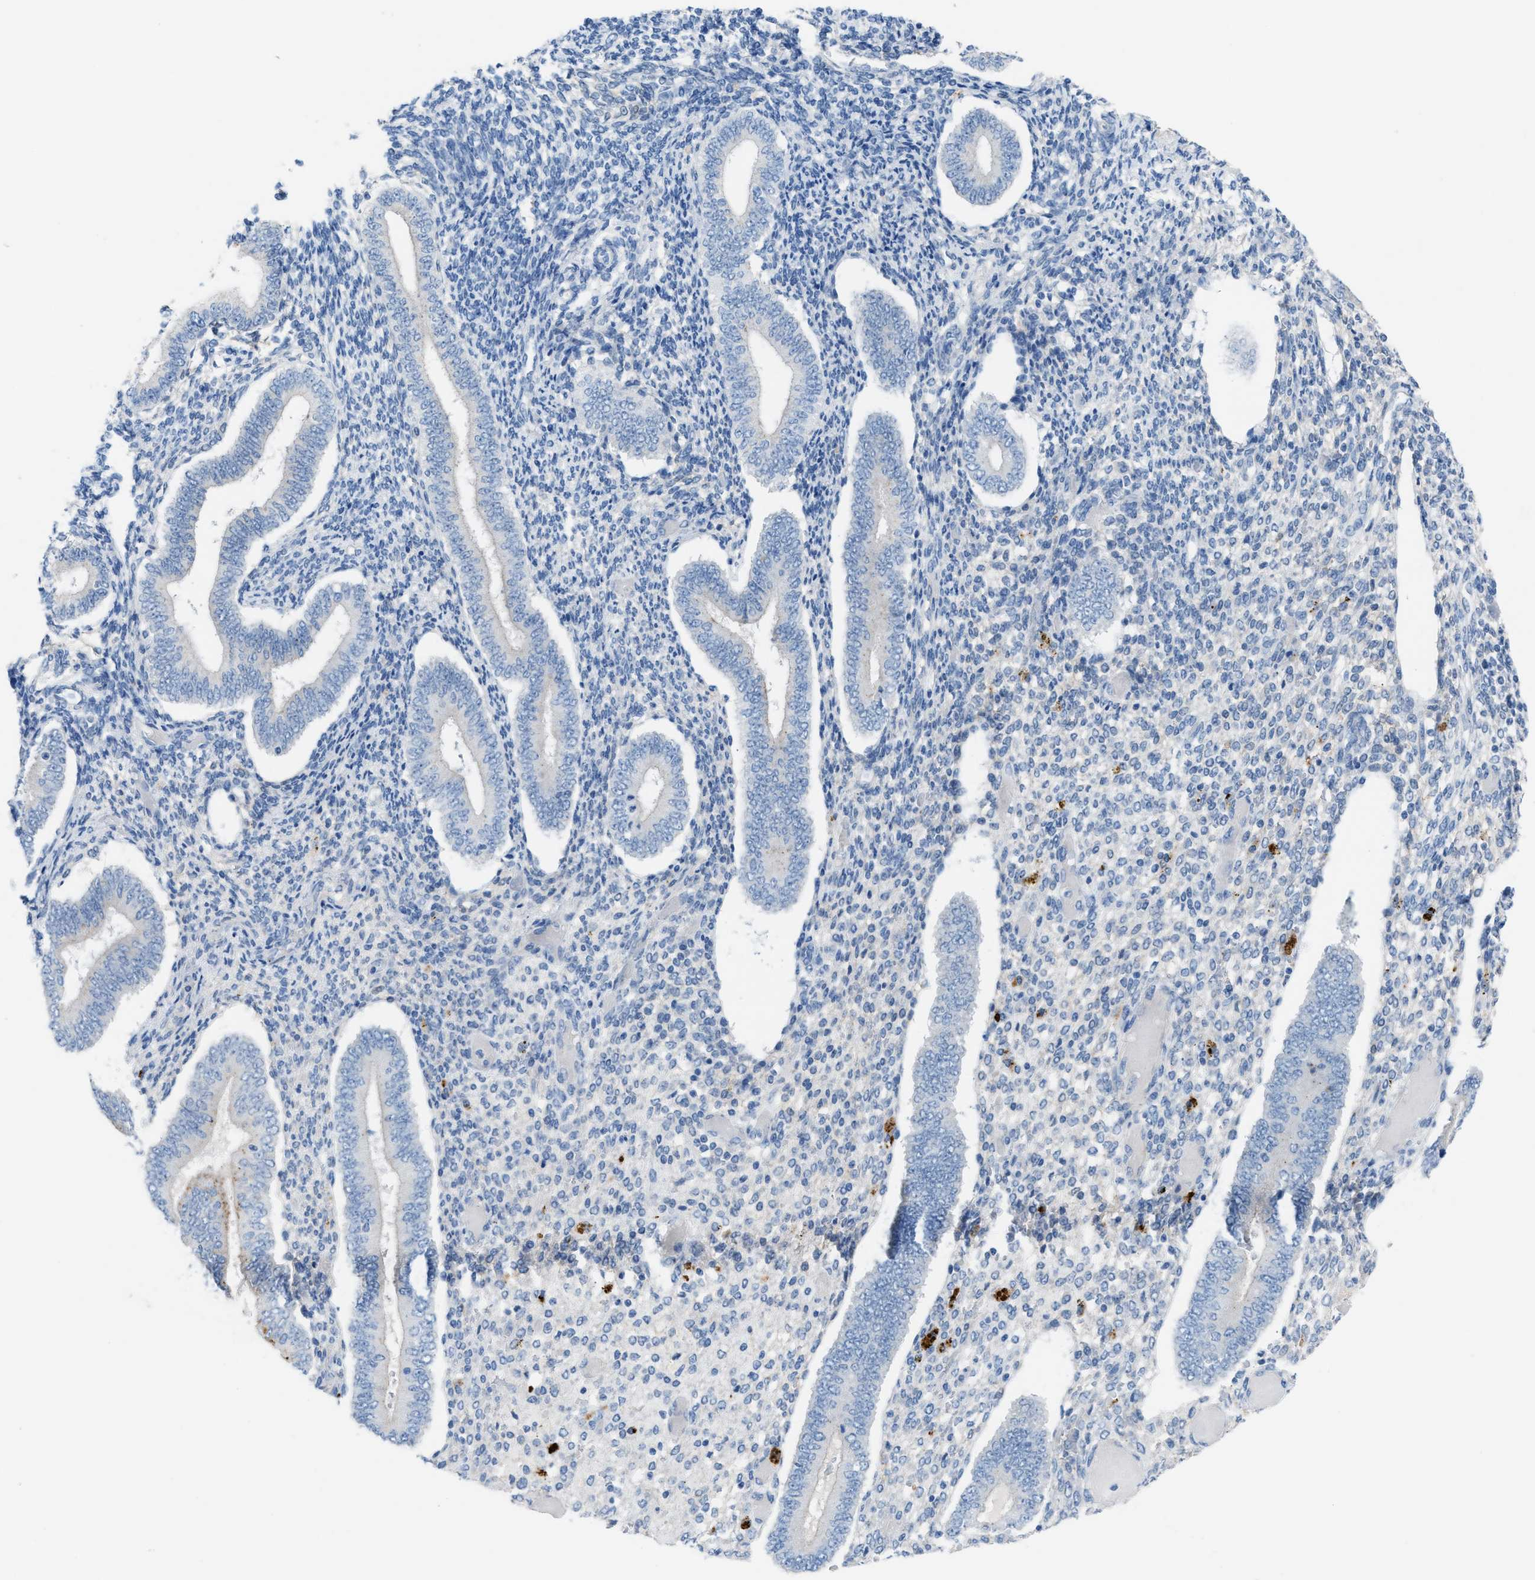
{"staining": {"intensity": "negative", "quantity": "none", "location": "none"}, "tissue": "endometrium", "cell_type": "Cells in endometrial stroma", "image_type": "normal", "snomed": [{"axis": "morphology", "description": "Normal tissue, NOS"}, {"axis": "topography", "description": "Endometrium"}], "caption": "Immunohistochemistry (IHC) of unremarkable human endometrium demonstrates no expression in cells in endometrial stroma.", "gene": "ASPA", "patient": {"sex": "female", "age": 42}}